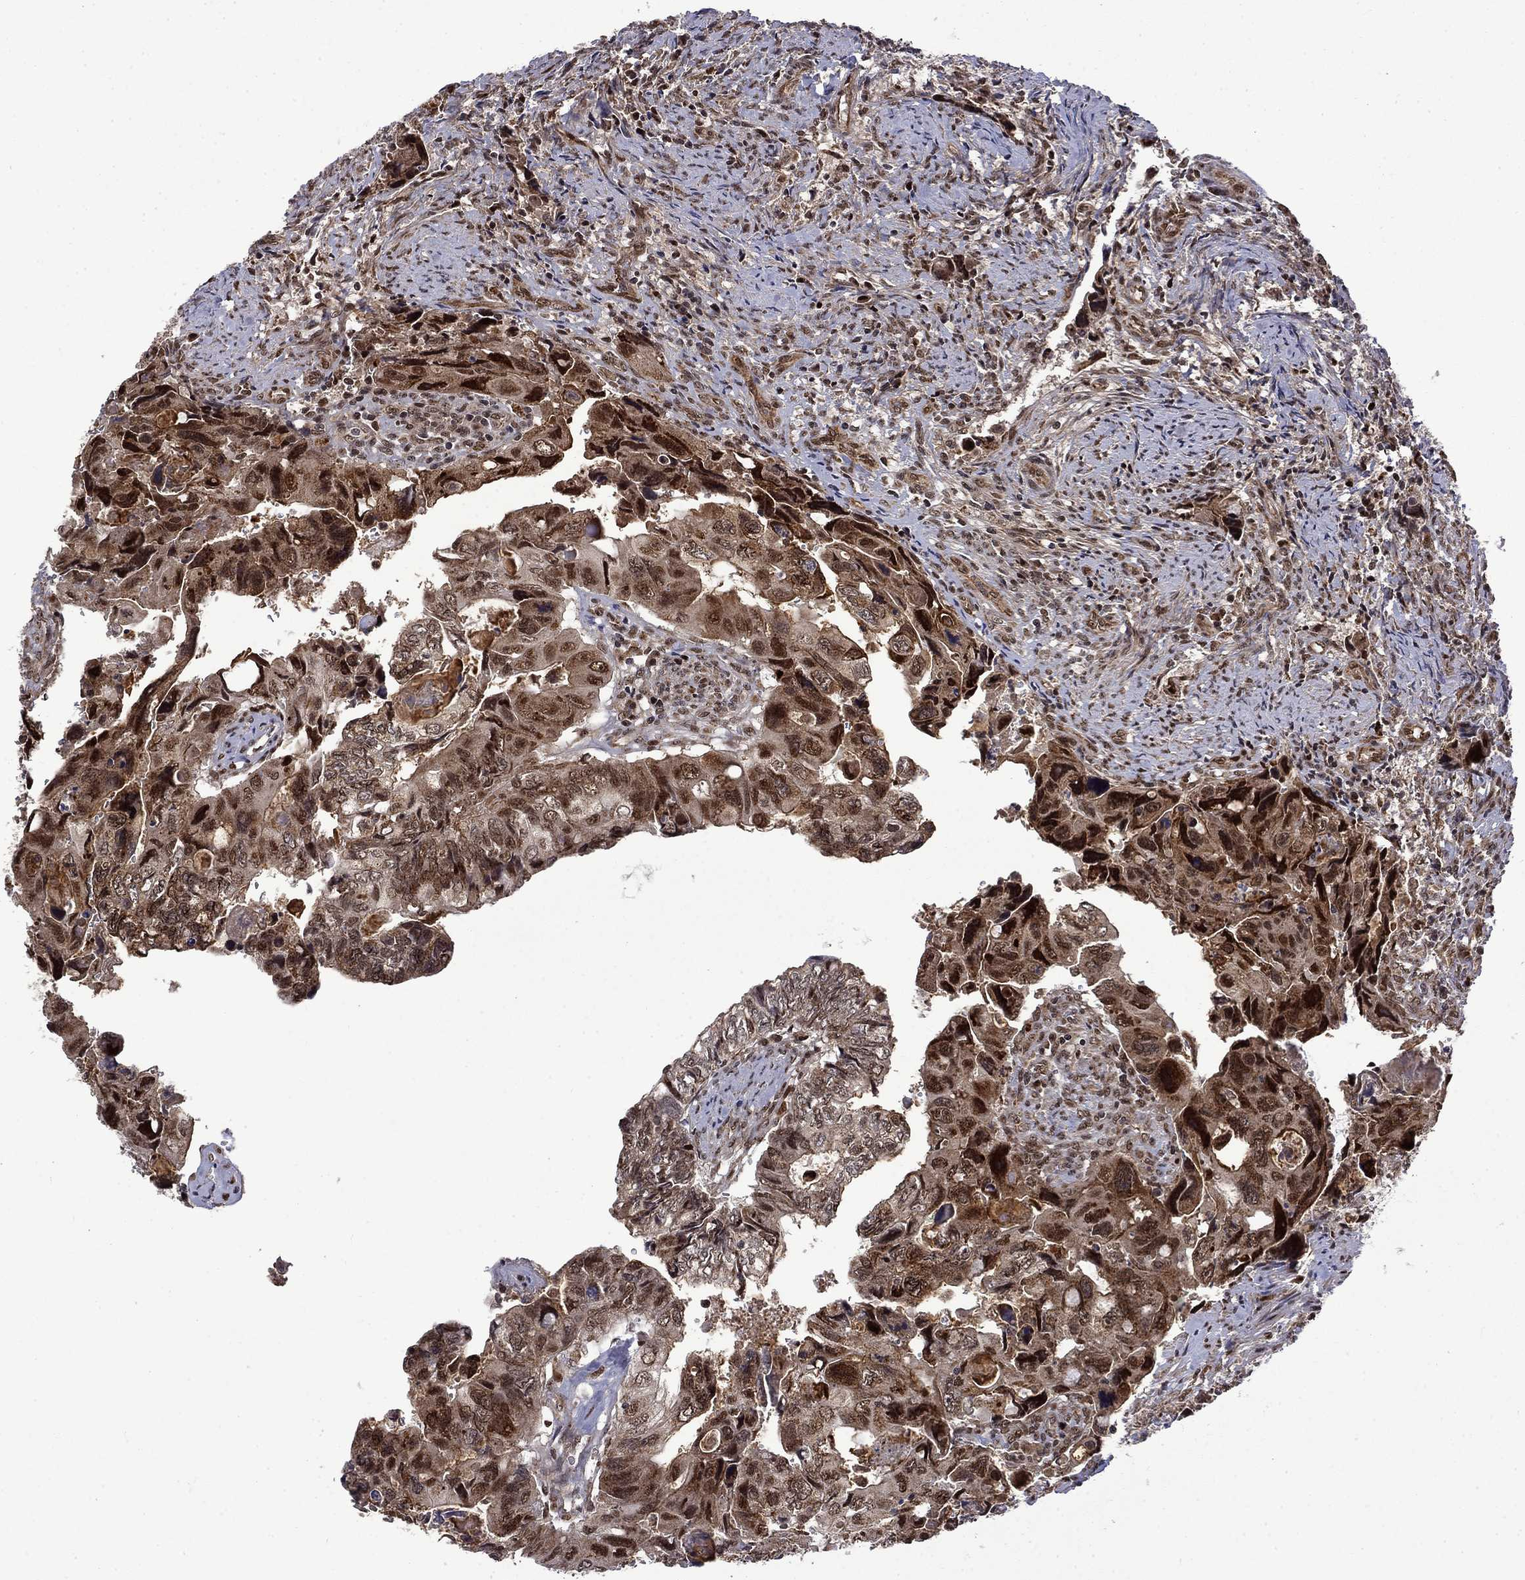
{"staining": {"intensity": "strong", "quantity": ">75%", "location": "cytoplasmic/membranous,nuclear"}, "tissue": "colorectal cancer", "cell_type": "Tumor cells", "image_type": "cancer", "snomed": [{"axis": "morphology", "description": "Adenocarcinoma, NOS"}, {"axis": "topography", "description": "Rectum"}], "caption": "The immunohistochemical stain shows strong cytoplasmic/membranous and nuclear expression in tumor cells of colorectal cancer (adenocarcinoma) tissue. Ihc stains the protein in brown and the nuclei are stained blue.", "gene": "KPNA3", "patient": {"sex": "male", "age": 62}}